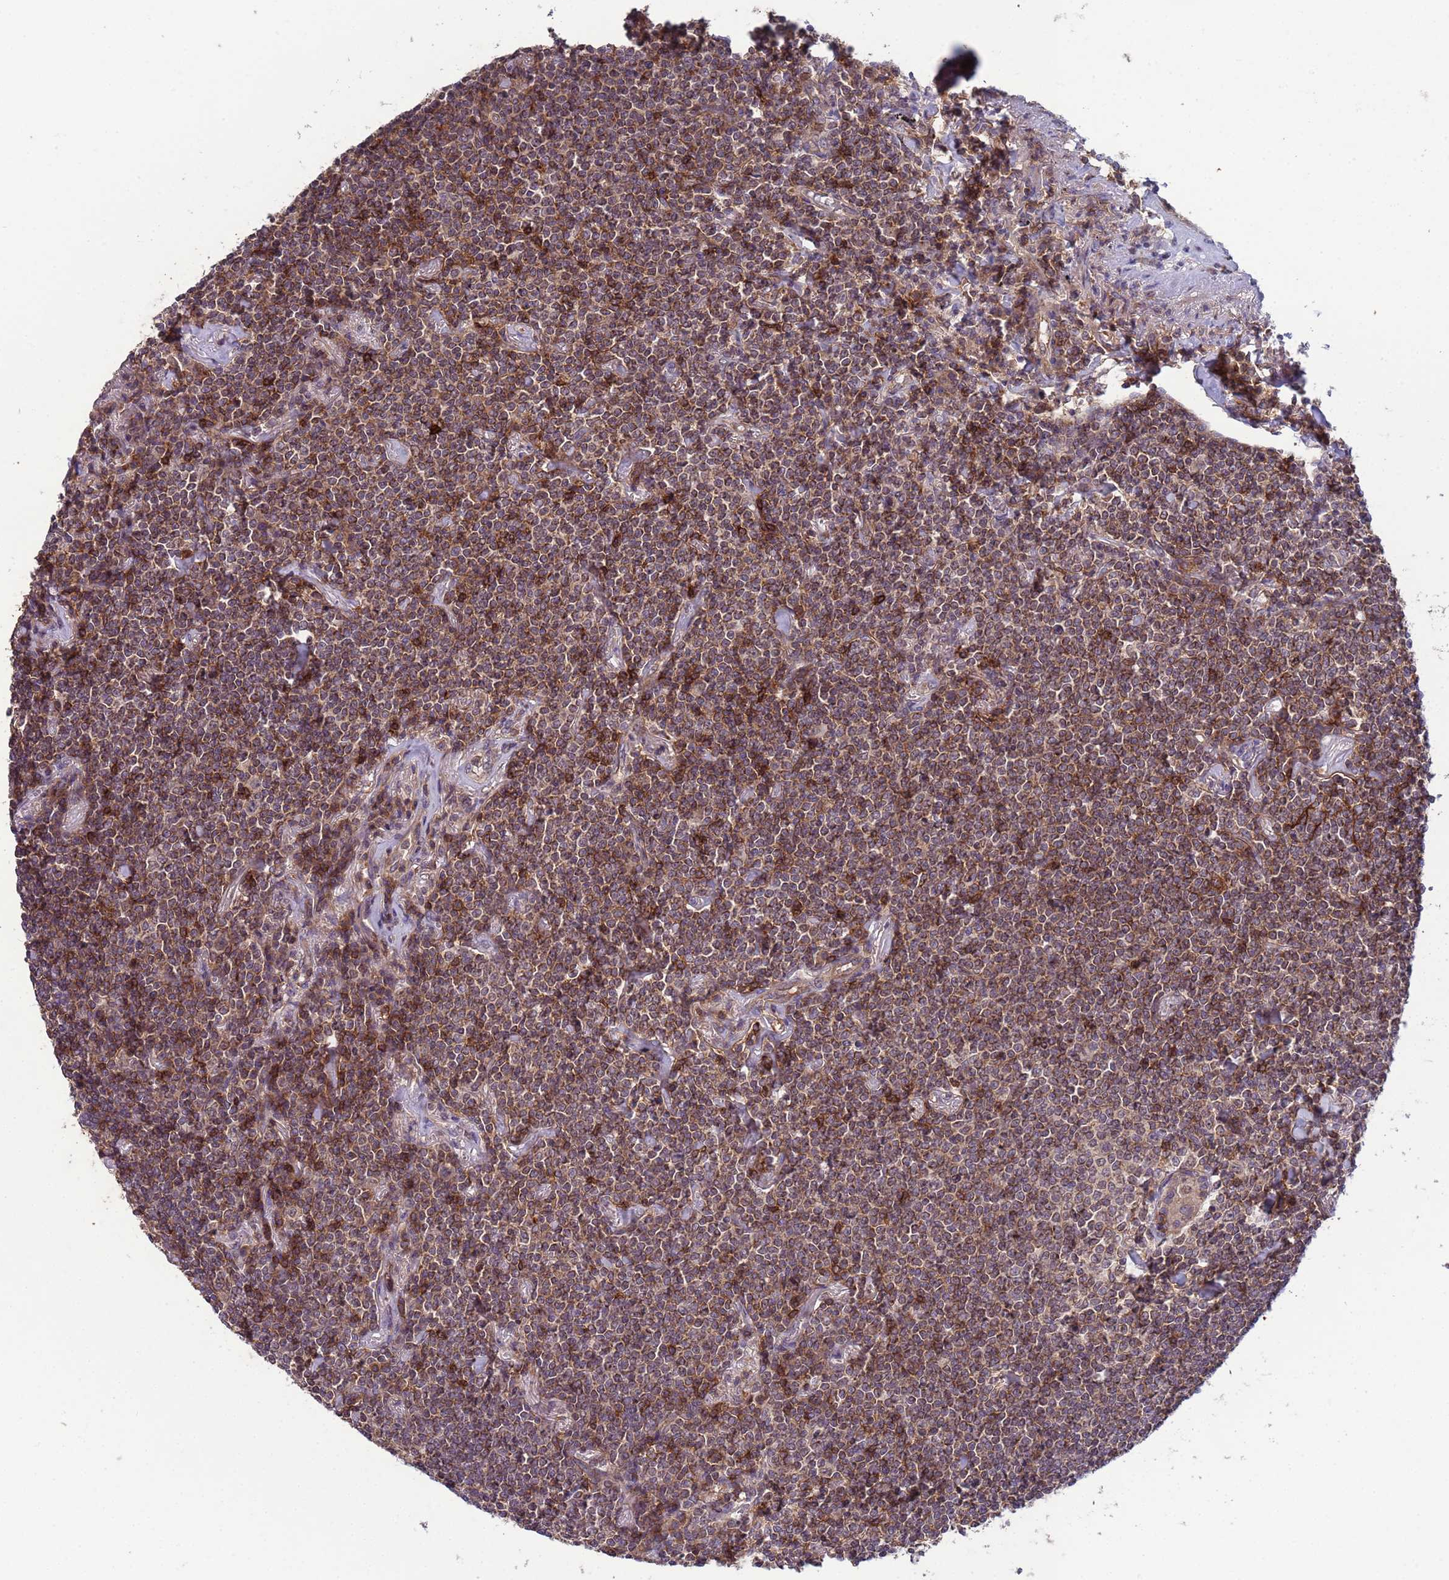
{"staining": {"intensity": "moderate", "quantity": ">75%", "location": "cytoplasmic/membranous"}, "tissue": "lymphoma", "cell_type": "Tumor cells", "image_type": "cancer", "snomed": [{"axis": "morphology", "description": "Malignant lymphoma, non-Hodgkin's type, Low grade"}, {"axis": "topography", "description": "Lung"}], "caption": "Protein expression analysis of low-grade malignant lymphoma, non-Hodgkin's type displays moderate cytoplasmic/membranous expression in about >75% of tumor cells.", "gene": "ACAD8", "patient": {"sex": "female", "age": 71}}